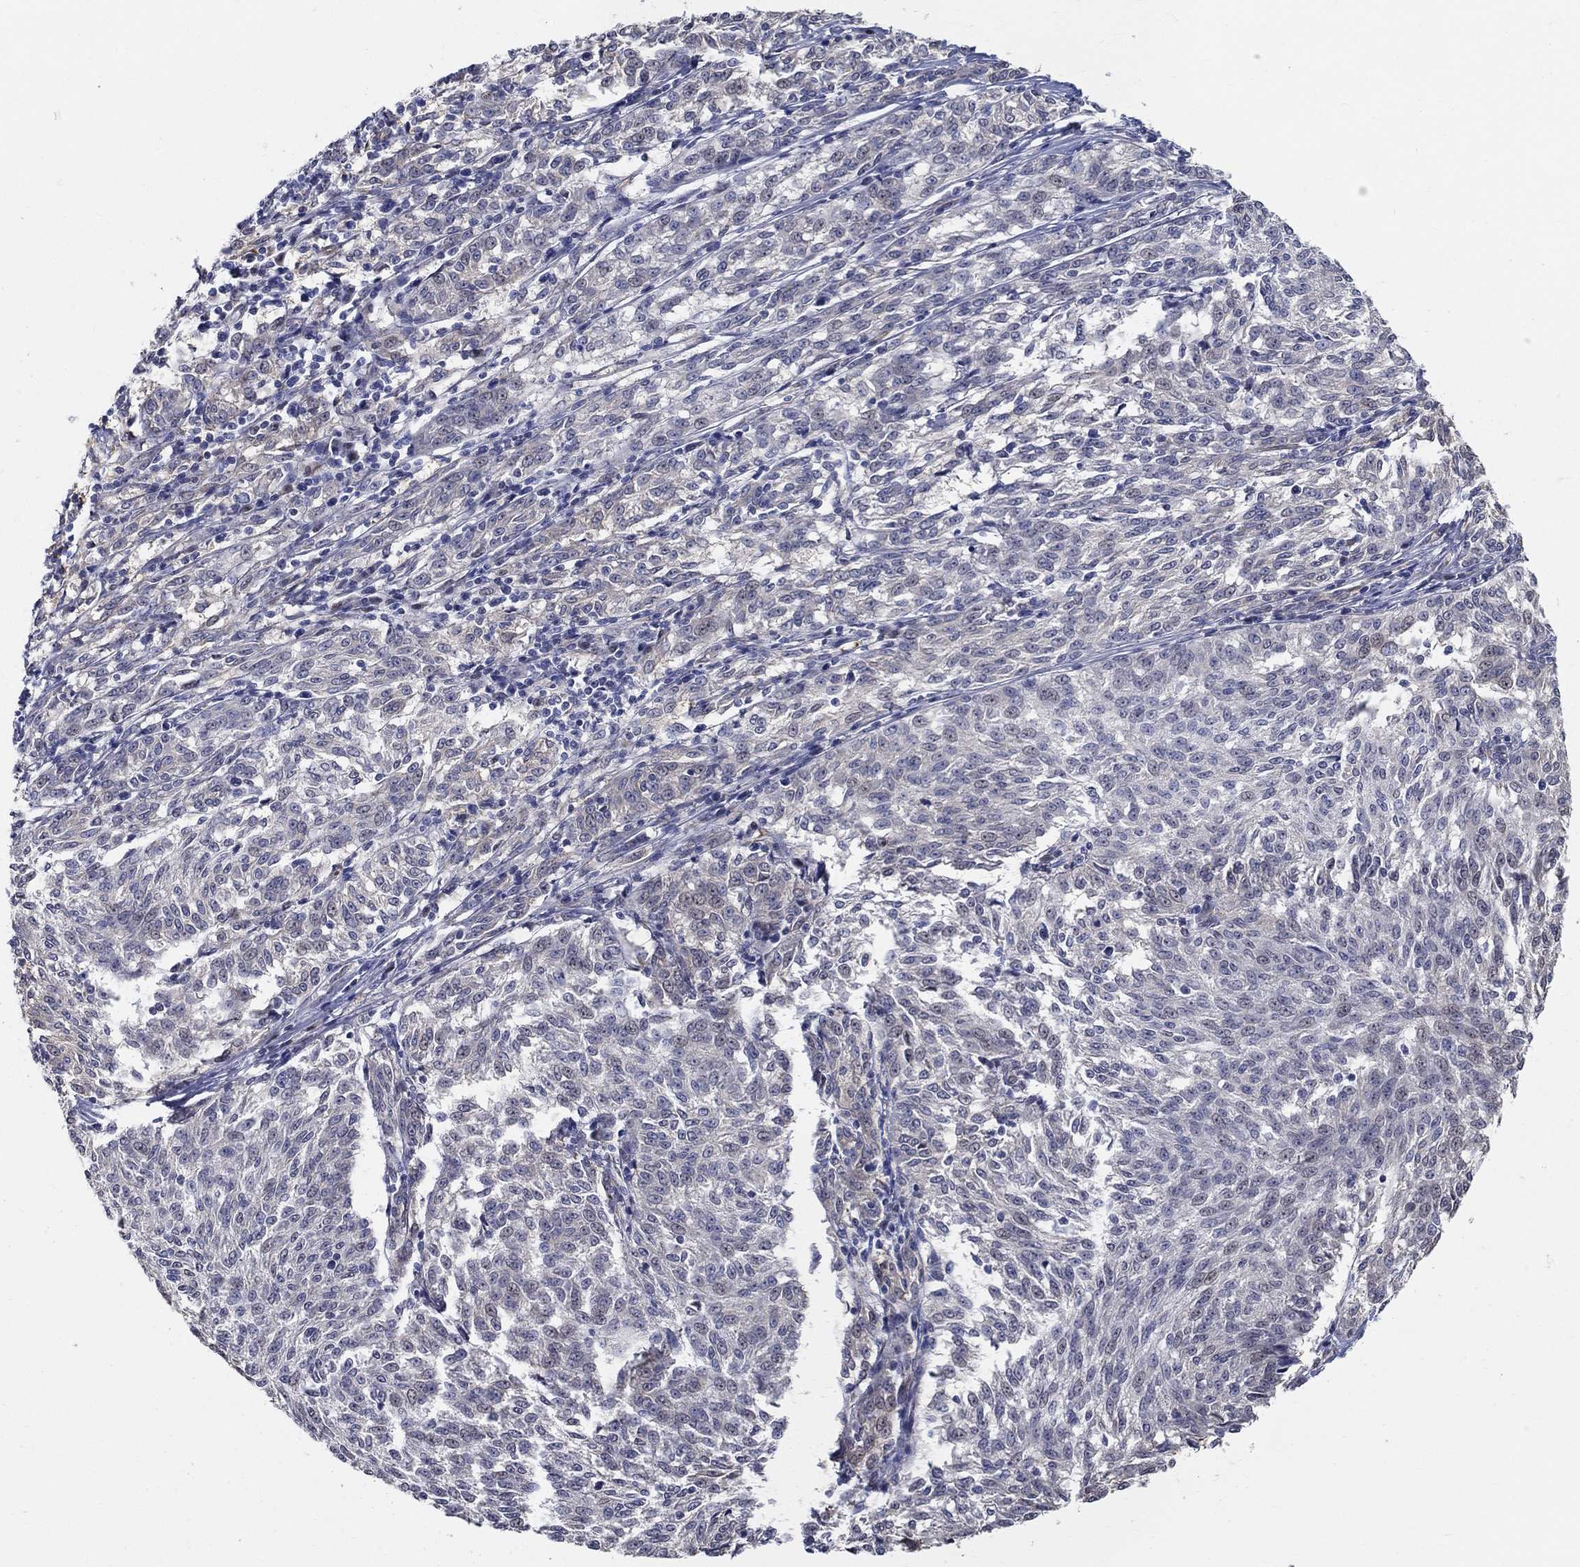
{"staining": {"intensity": "negative", "quantity": "none", "location": "none"}, "tissue": "melanoma", "cell_type": "Tumor cells", "image_type": "cancer", "snomed": [{"axis": "morphology", "description": "Malignant melanoma, NOS"}, {"axis": "topography", "description": "Skin"}], "caption": "Human melanoma stained for a protein using IHC reveals no expression in tumor cells.", "gene": "C16orf46", "patient": {"sex": "female", "age": 72}}